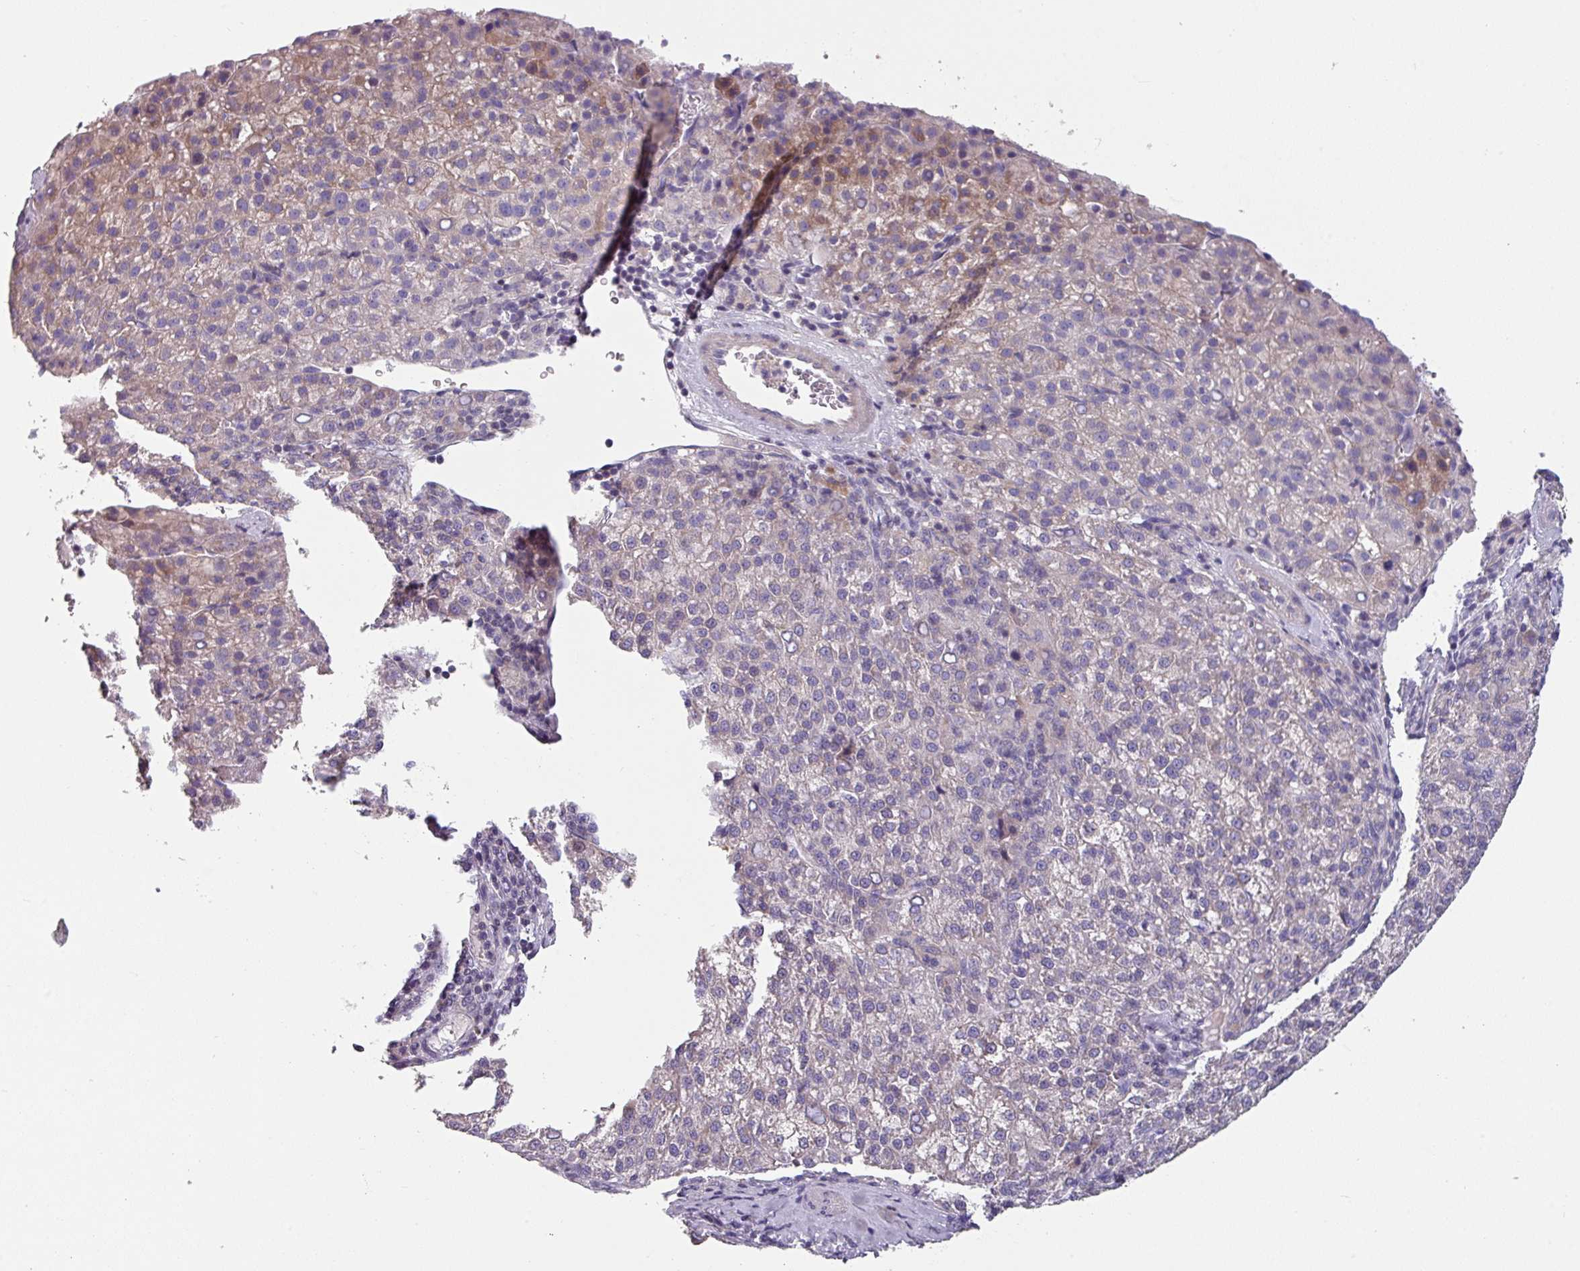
{"staining": {"intensity": "moderate", "quantity": "<25%", "location": "cytoplasmic/membranous"}, "tissue": "liver cancer", "cell_type": "Tumor cells", "image_type": "cancer", "snomed": [{"axis": "morphology", "description": "Carcinoma, Hepatocellular, NOS"}, {"axis": "topography", "description": "Liver"}], "caption": "Protein analysis of liver cancer tissue shows moderate cytoplasmic/membranous expression in approximately <25% of tumor cells.", "gene": "TMEM132A", "patient": {"sex": "female", "age": 58}}